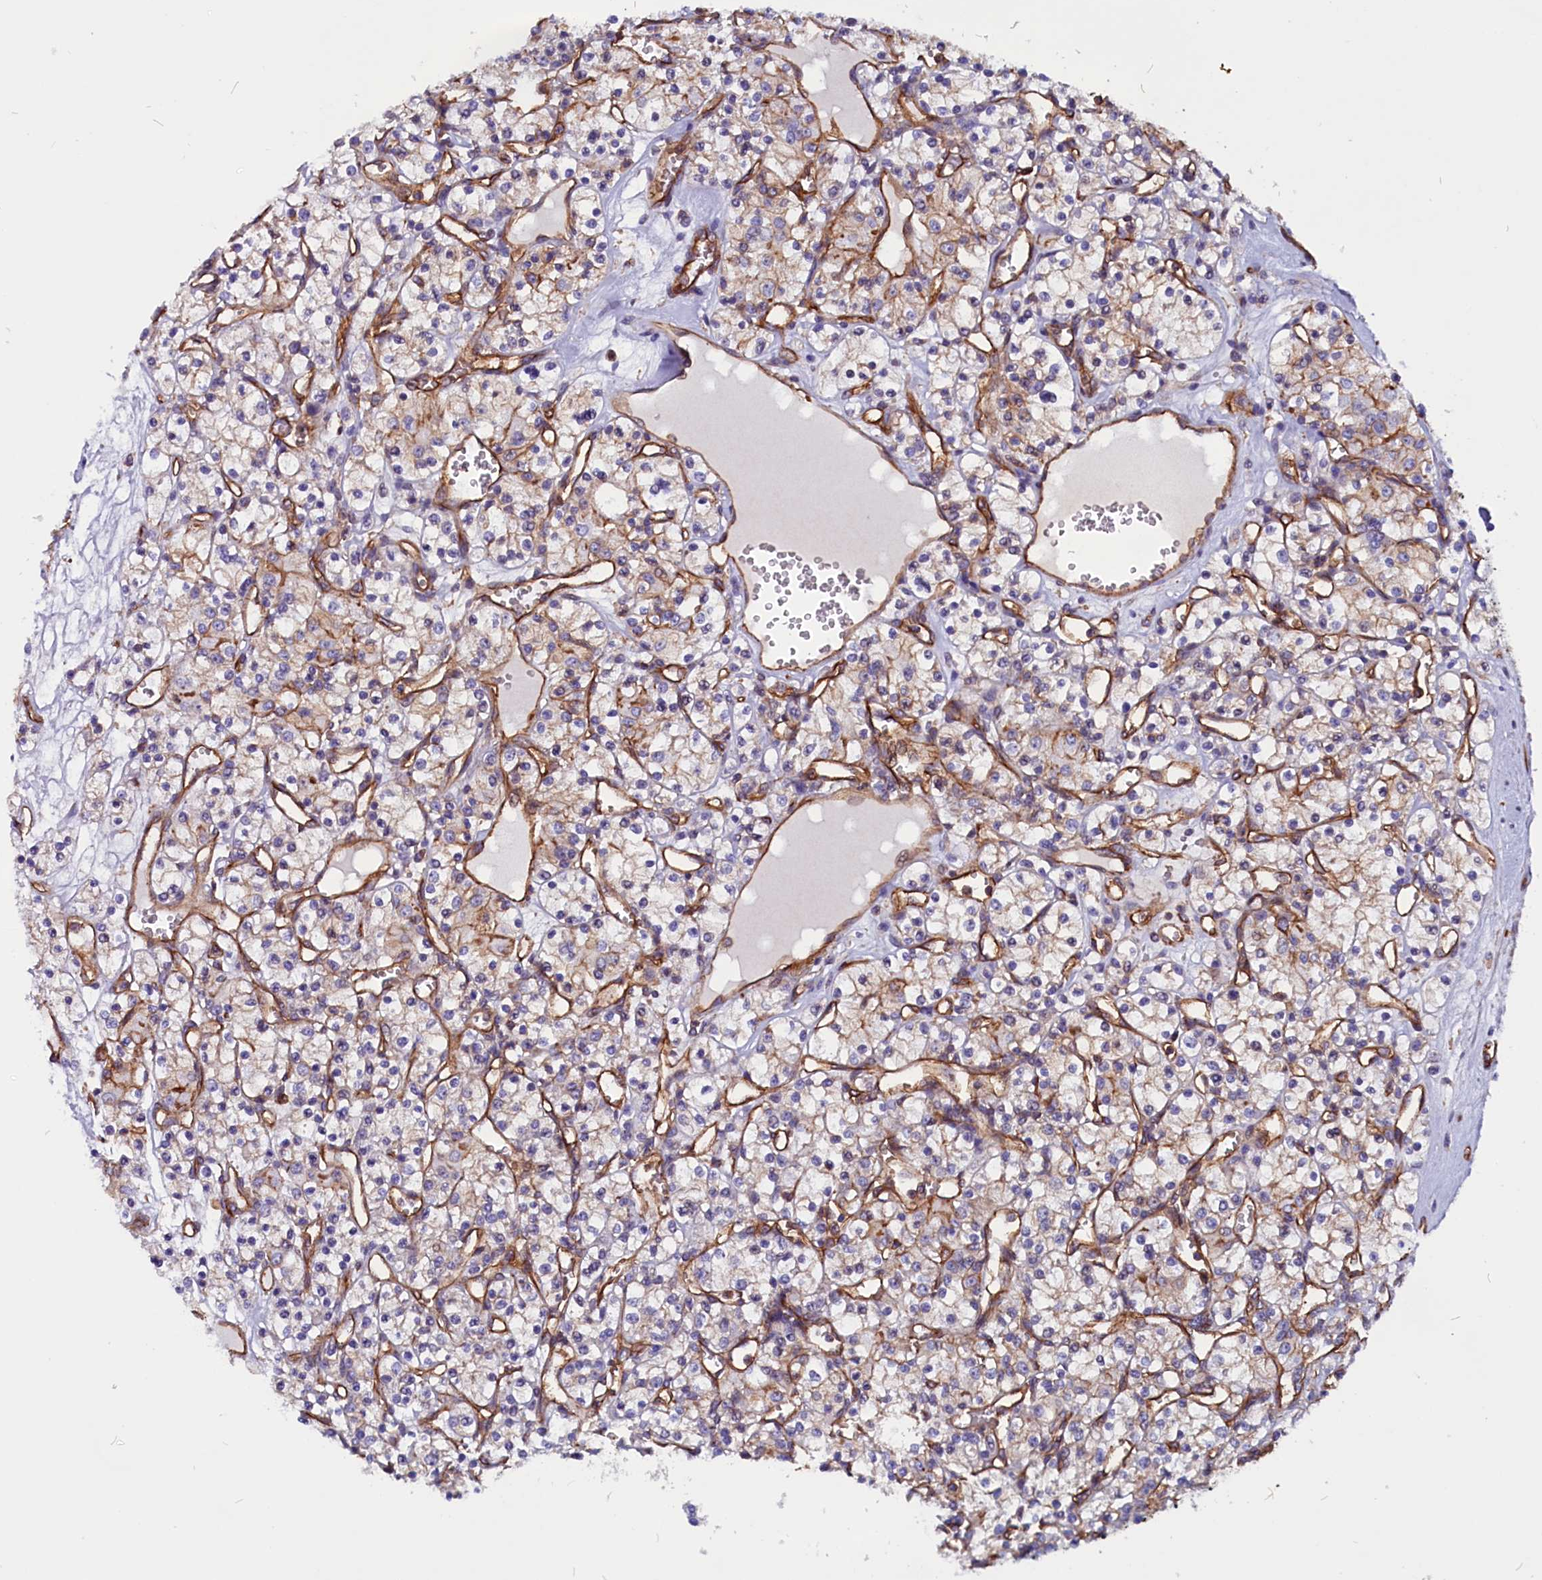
{"staining": {"intensity": "weak", "quantity": "25%-75%", "location": "cytoplasmic/membranous"}, "tissue": "renal cancer", "cell_type": "Tumor cells", "image_type": "cancer", "snomed": [{"axis": "morphology", "description": "Adenocarcinoma, NOS"}, {"axis": "topography", "description": "Kidney"}], "caption": "Adenocarcinoma (renal) was stained to show a protein in brown. There is low levels of weak cytoplasmic/membranous staining in approximately 25%-75% of tumor cells.", "gene": "ZNF749", "patient": {"sex": "female", "age": 59}}